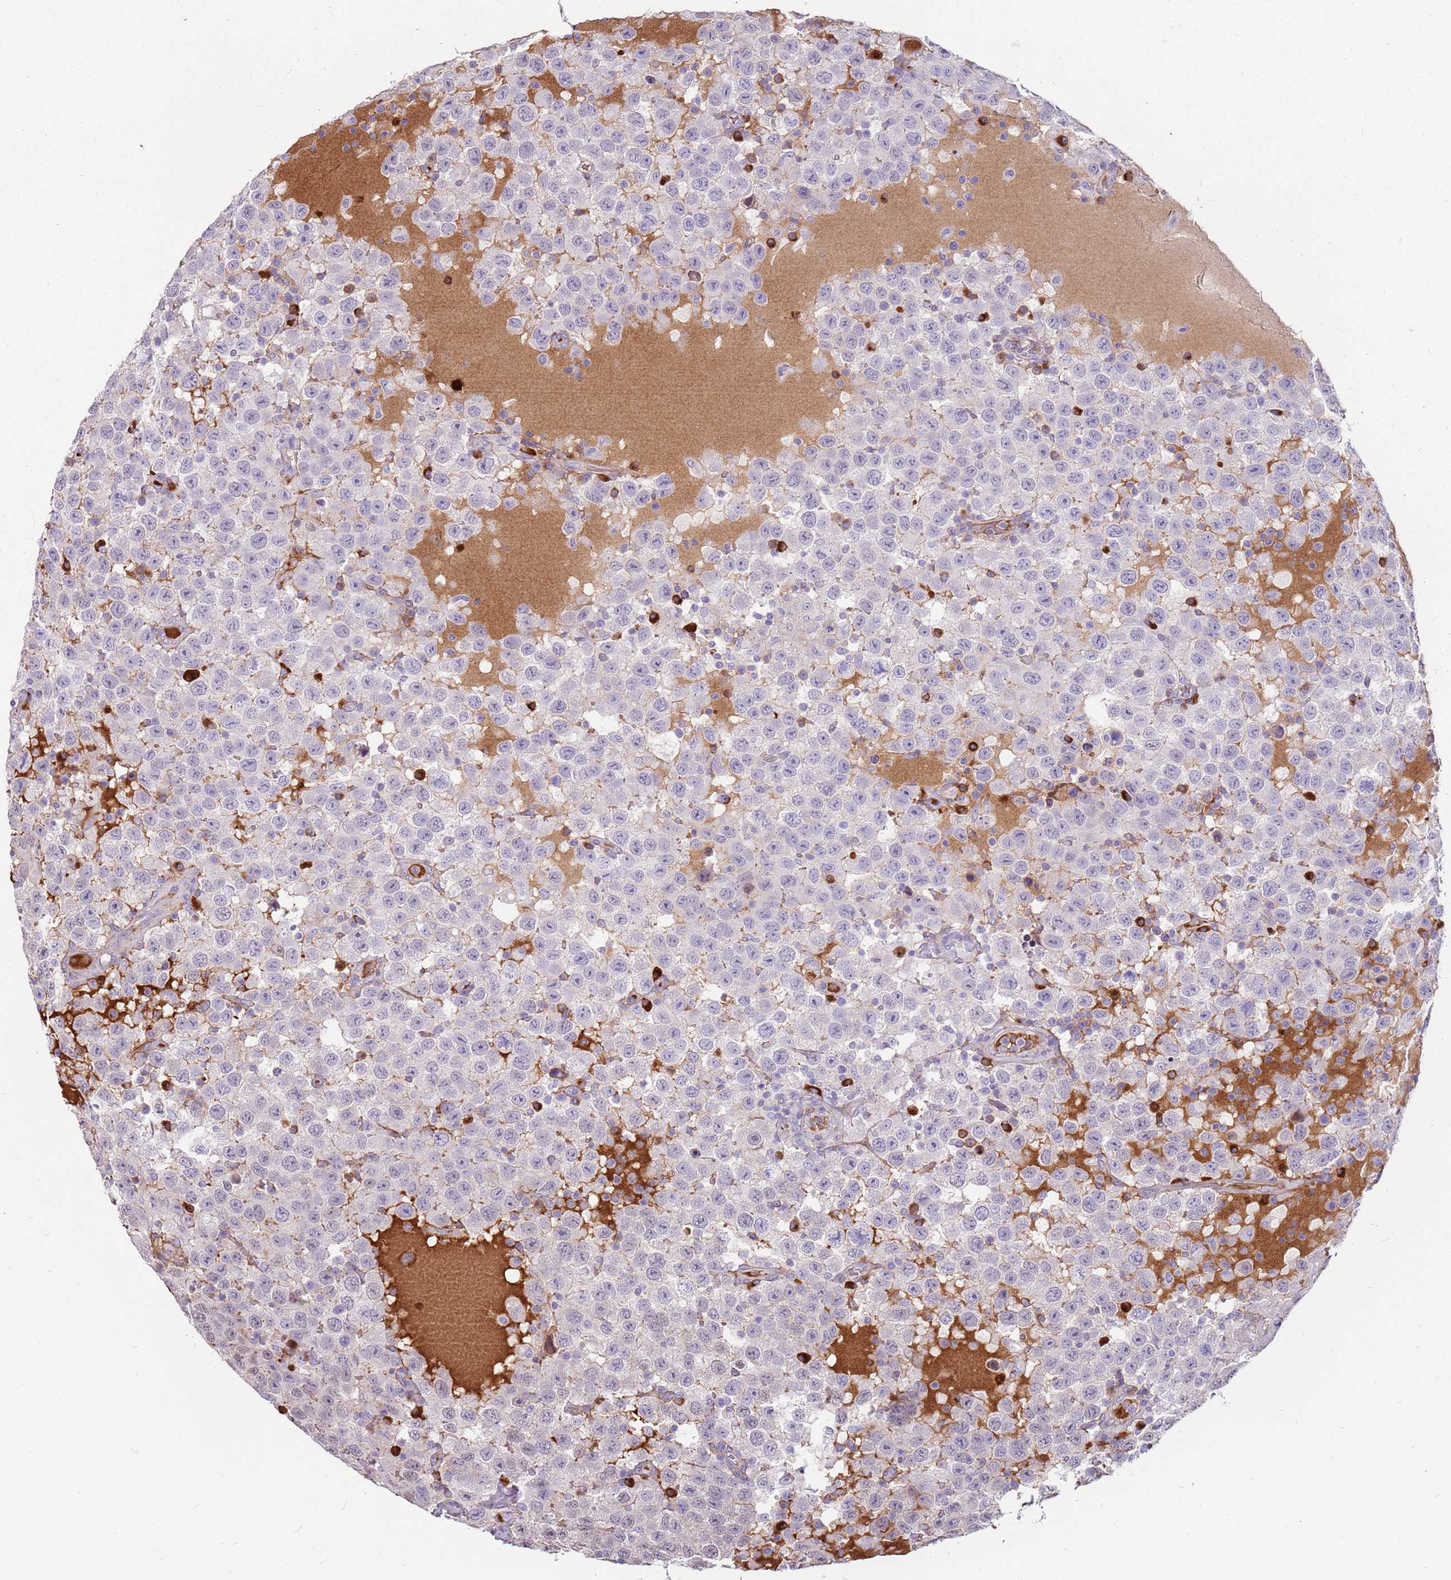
{"staining": {"intensity": "negative", "quantity": "none", "location": "none"}, "tissue": "testis cancer", "cell_type": "Tumor cells", "image_type": "cancer", "snomed": [{"axis": "morphology", "description": "Seminoma, NOS"}, {"axis": "topography", "description": "Testis"}], "caption": "Image shows no protein expression in tumor cells of testis seminoma tissue.", "gene": "MCUB", "patient": {"sex": "male", "age": 41}}